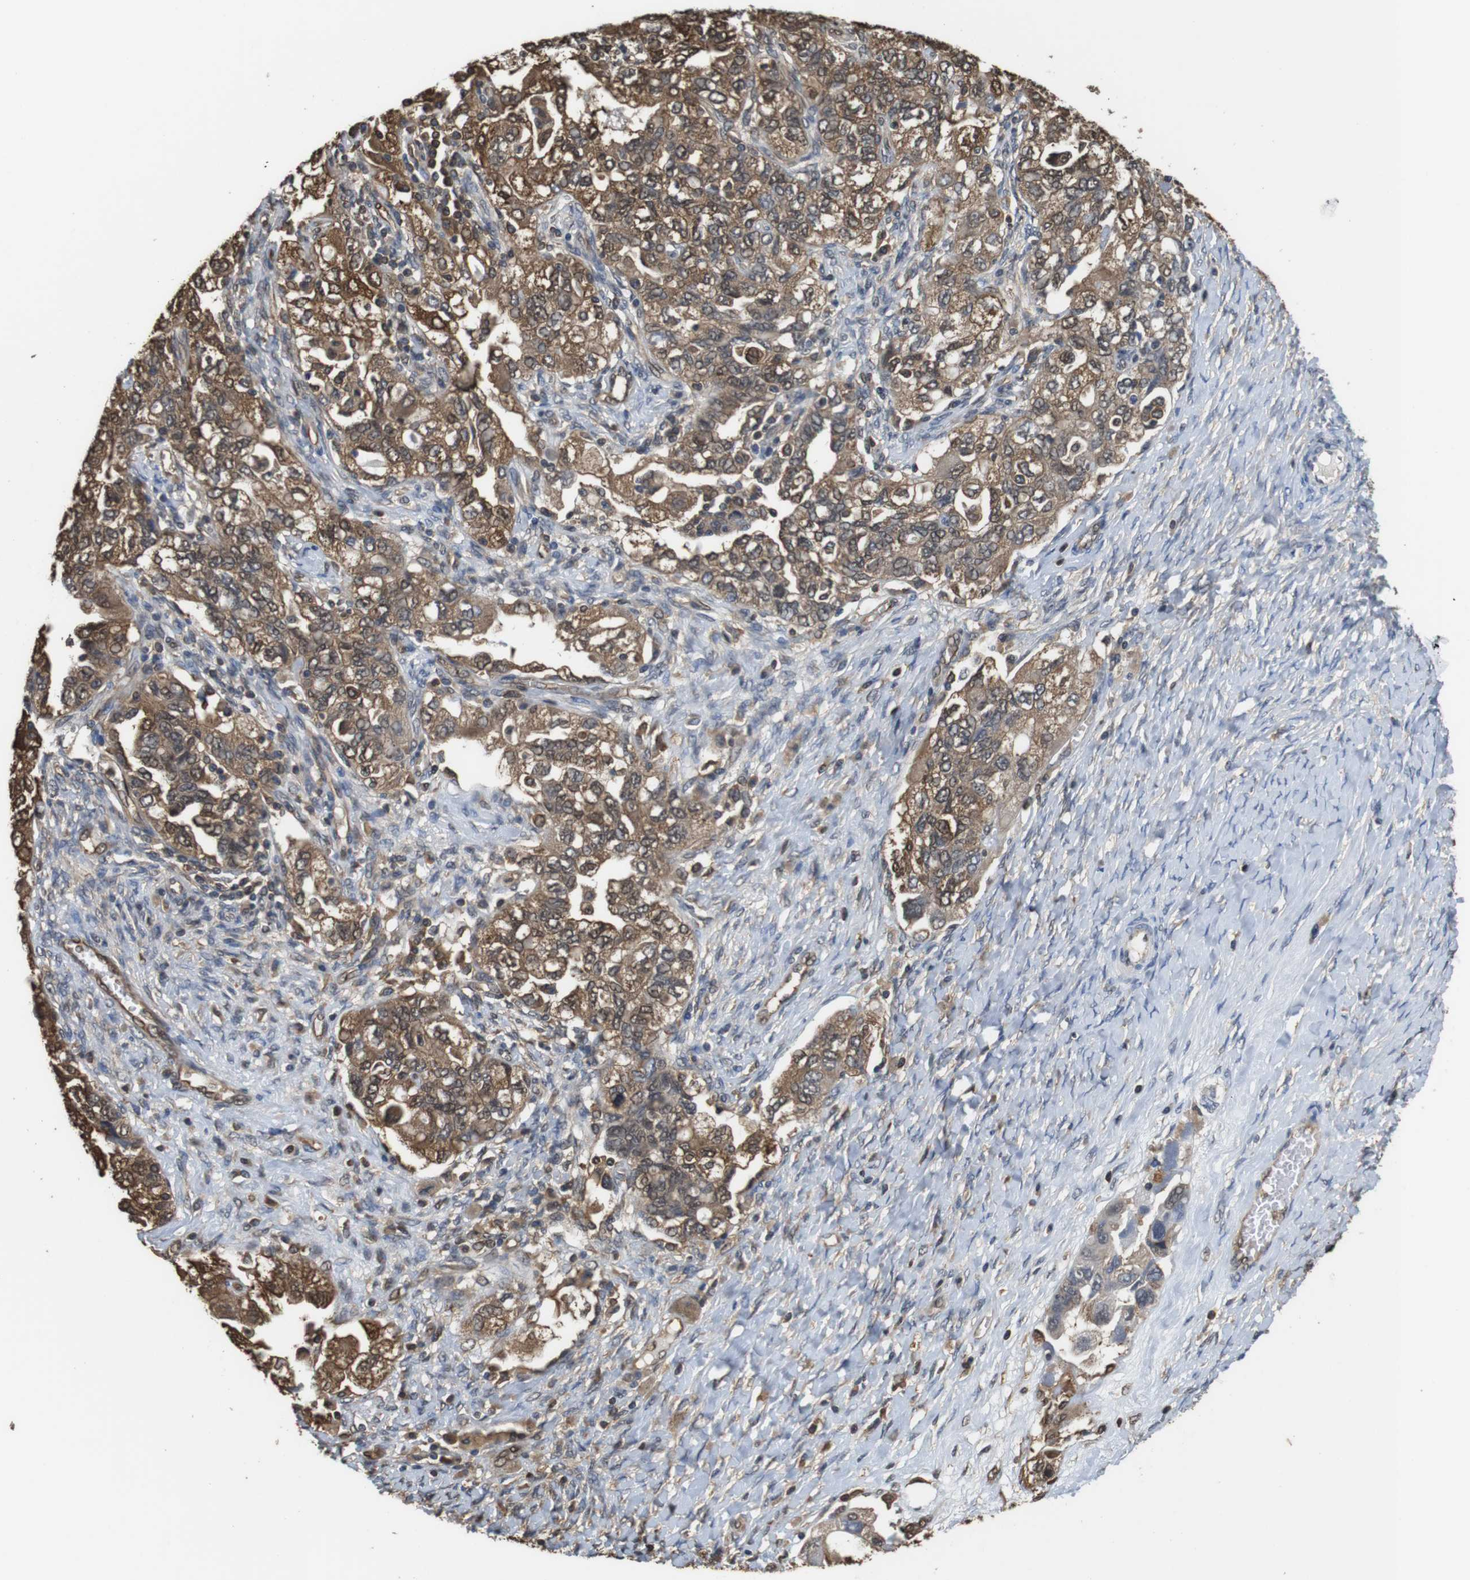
{"staining": {"intensity": "moderate", "quantity": ">75%", "location": "cytoplasmic/membranous,nuclear"}, "tissue": "ovarian cancer", "cell_type": "Tumor cells", "image_type": "cancer", "snomed": [{"axis": "morphology", "description": "Carcinoma, NOS"}, {"axis": "morphology", "description": "Cystadenocarcinoma, serous, NOS"}, {"axis": "topography", "description": "Ovary"}], "caption": "High-power microscopy captured an immunohistochemistry (IHC) micrograph of ovarian cancer, revealing moderate cytoplasmic/membranous and nuclear staining in approximately >75% of tumor cells.", "gene": "LDHA", "patient": {"sex": "female", "age": 69}}